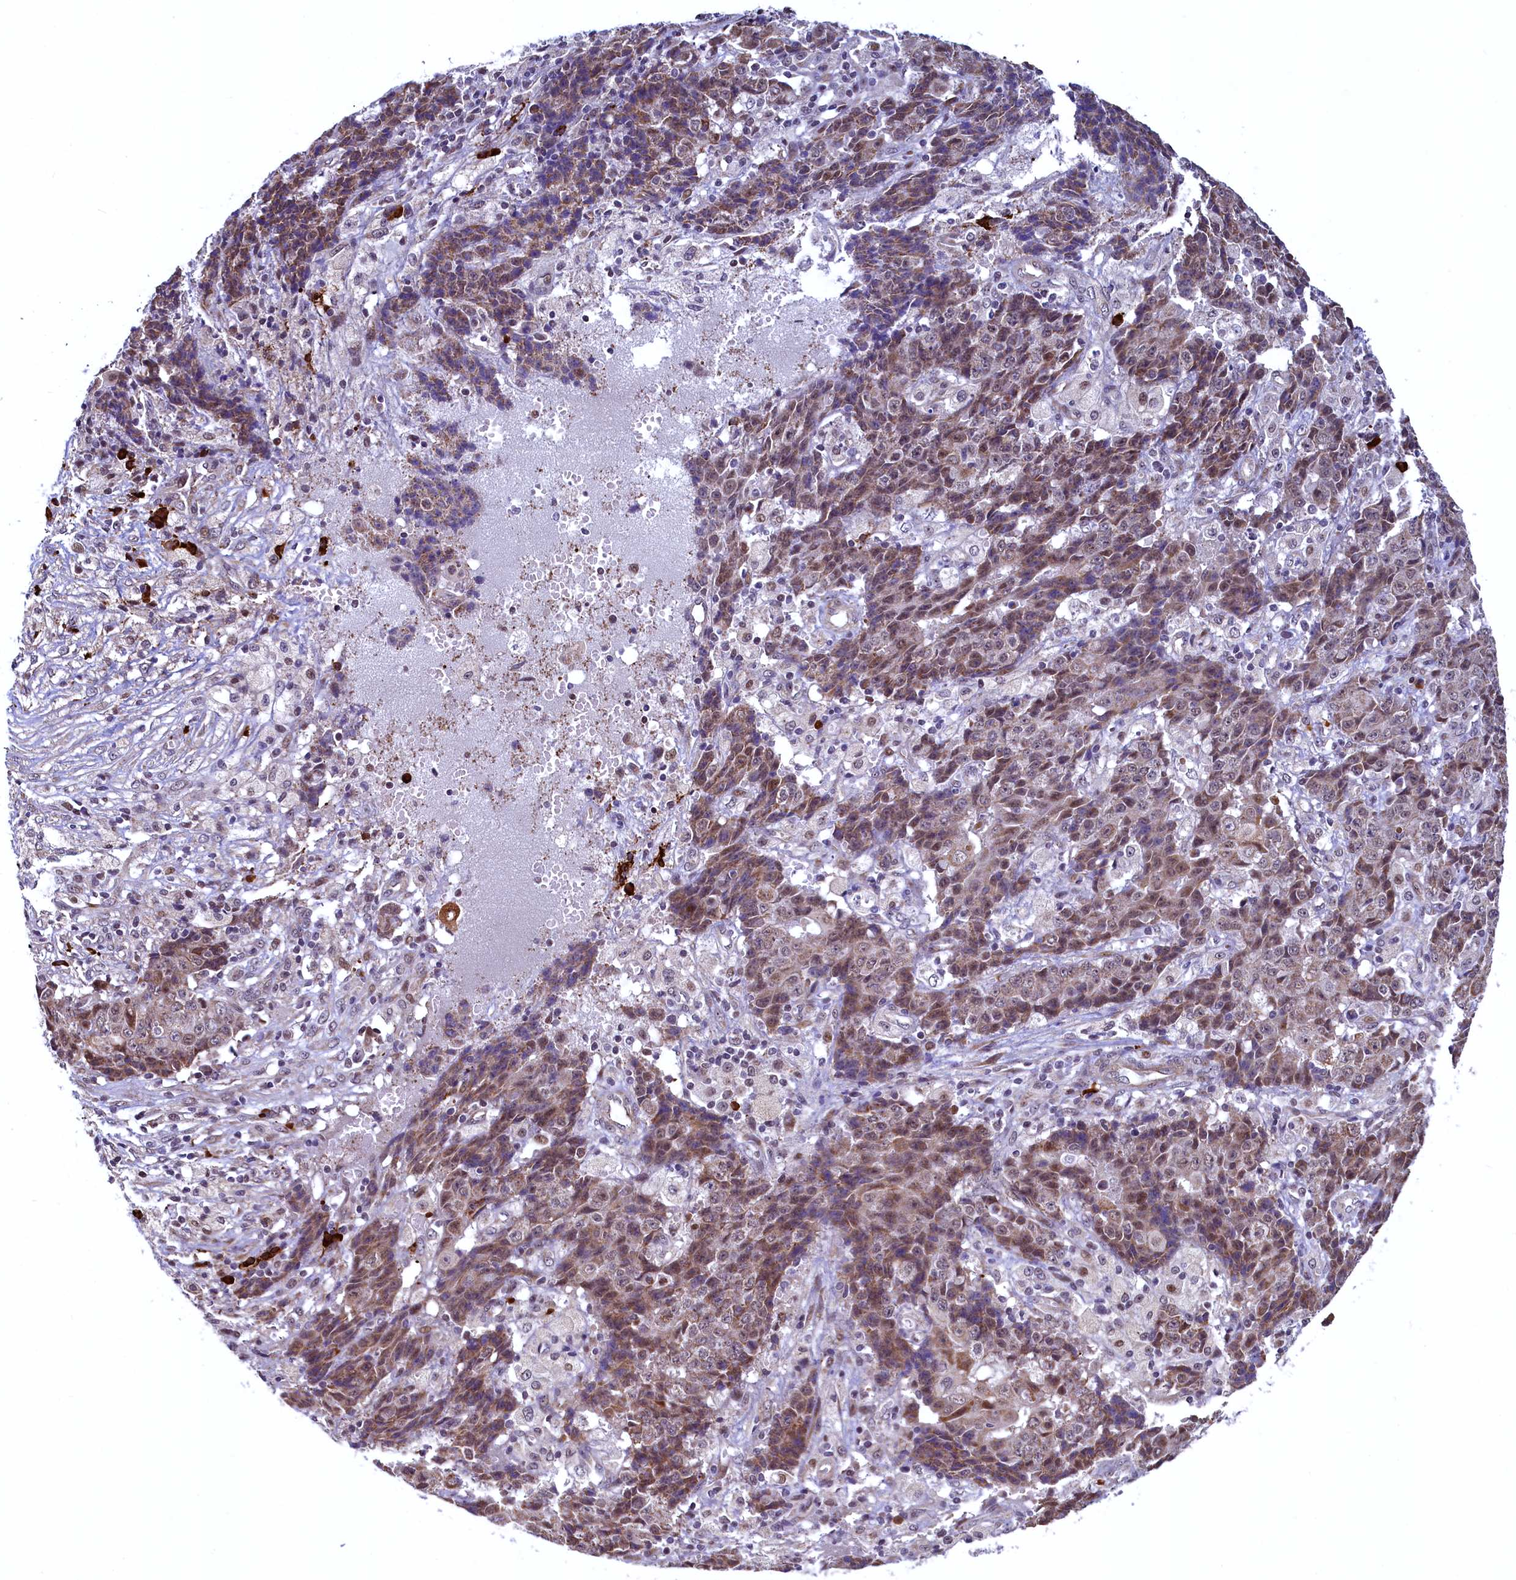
{"staining": {"intensity": "moderate", "quantity": ">75%", "location": "cytoplasmic/membranous"}, "tissue": "ovarian cancer", "cell_type": "Tumor cells", "image_type": "cancer", "snomed": [{"axis": "morphology", "description": "Carcinoma, endometroid"}, {"axis": "topography", "description": "Ovary"}], "caption": "Immunohistochemistry (IHC) image of endometroid carcinoma (ovarian) stained for a protein (brown), which shows medium levels of moderate cytoplasmic/membranous positivity in approximately >75% of tumor cells.", "gene": "RBFA", "patient": {"sex": "female", "age": 42}}